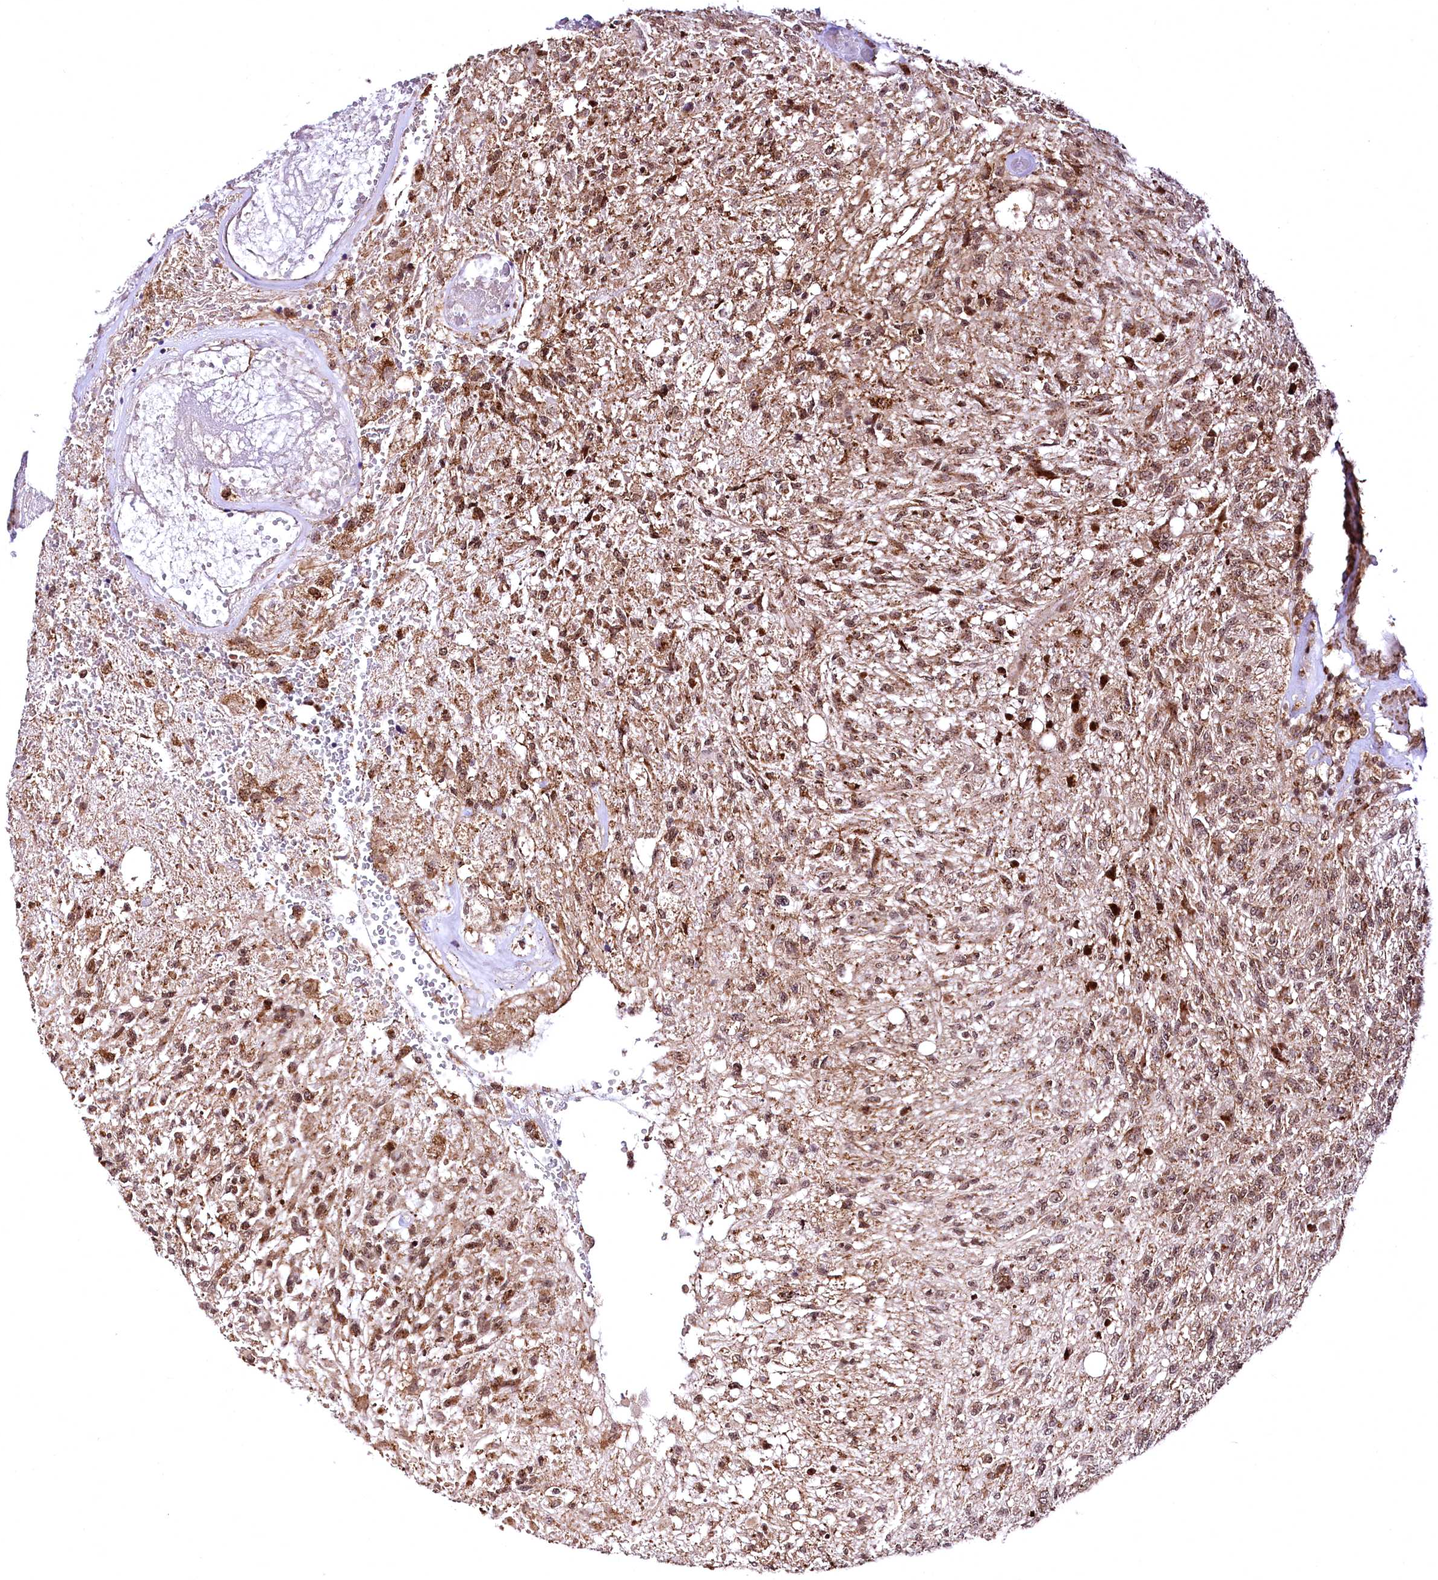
{"staining": {"intensity": "moderate", "quantity": ">75%", "location": "nuclear"}, "tissue": "glioma", "cell_type": "Tumor cells", "image_type": "cancer", "snomed": [{"axis": "morphology", "description": "Glioma, malignant, High grade"}, {"axis": "topography", "description": "Brain"}], "caption": "Immunohistochemical staining of human glioma shows medium levels of moderate nuclear positivity in about >75% of tumor cells. (DAB IHC with brightfield microscopy, high magnification).", "gene": "PDS5B", "patient": {"sex": "male", "age": 56}}